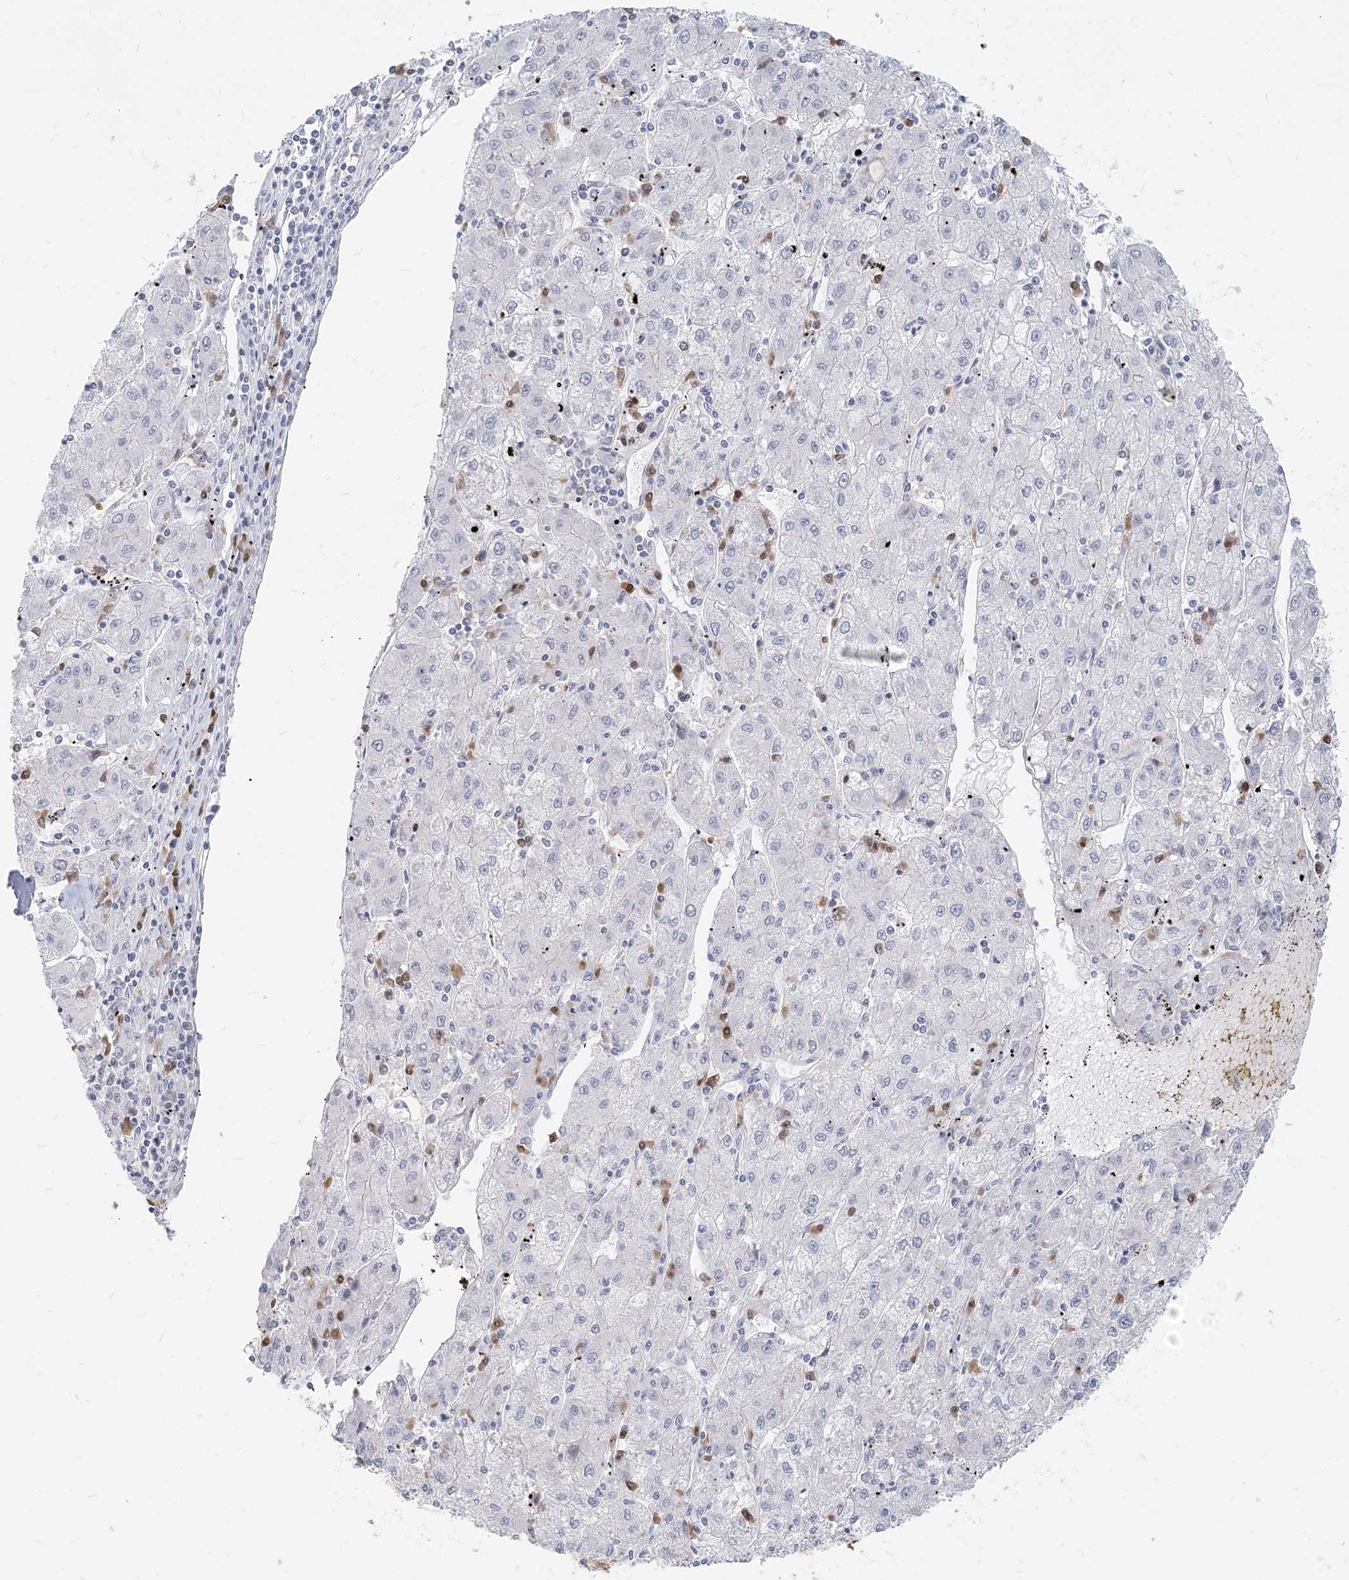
{"staining": {"intensity": "negative", "quantity": "none", "location": "none"}, "tissue": "liver cancer", "cell_type": "Tumor cells", "image_type": "cancer", "snomed": [{"axis": "morphology", "description": "Carcinoma, Hepatocellular, NOS"}, {"axis": "topography", "description": "Liver"}], "caption": "This is a histopathology image of IHC staining of liver cancer (hepatocellular carcinoma), which shows no staining in tumor cells.", "gene": "GMPPA", "patient": {"sex": "male", "age": 72}}